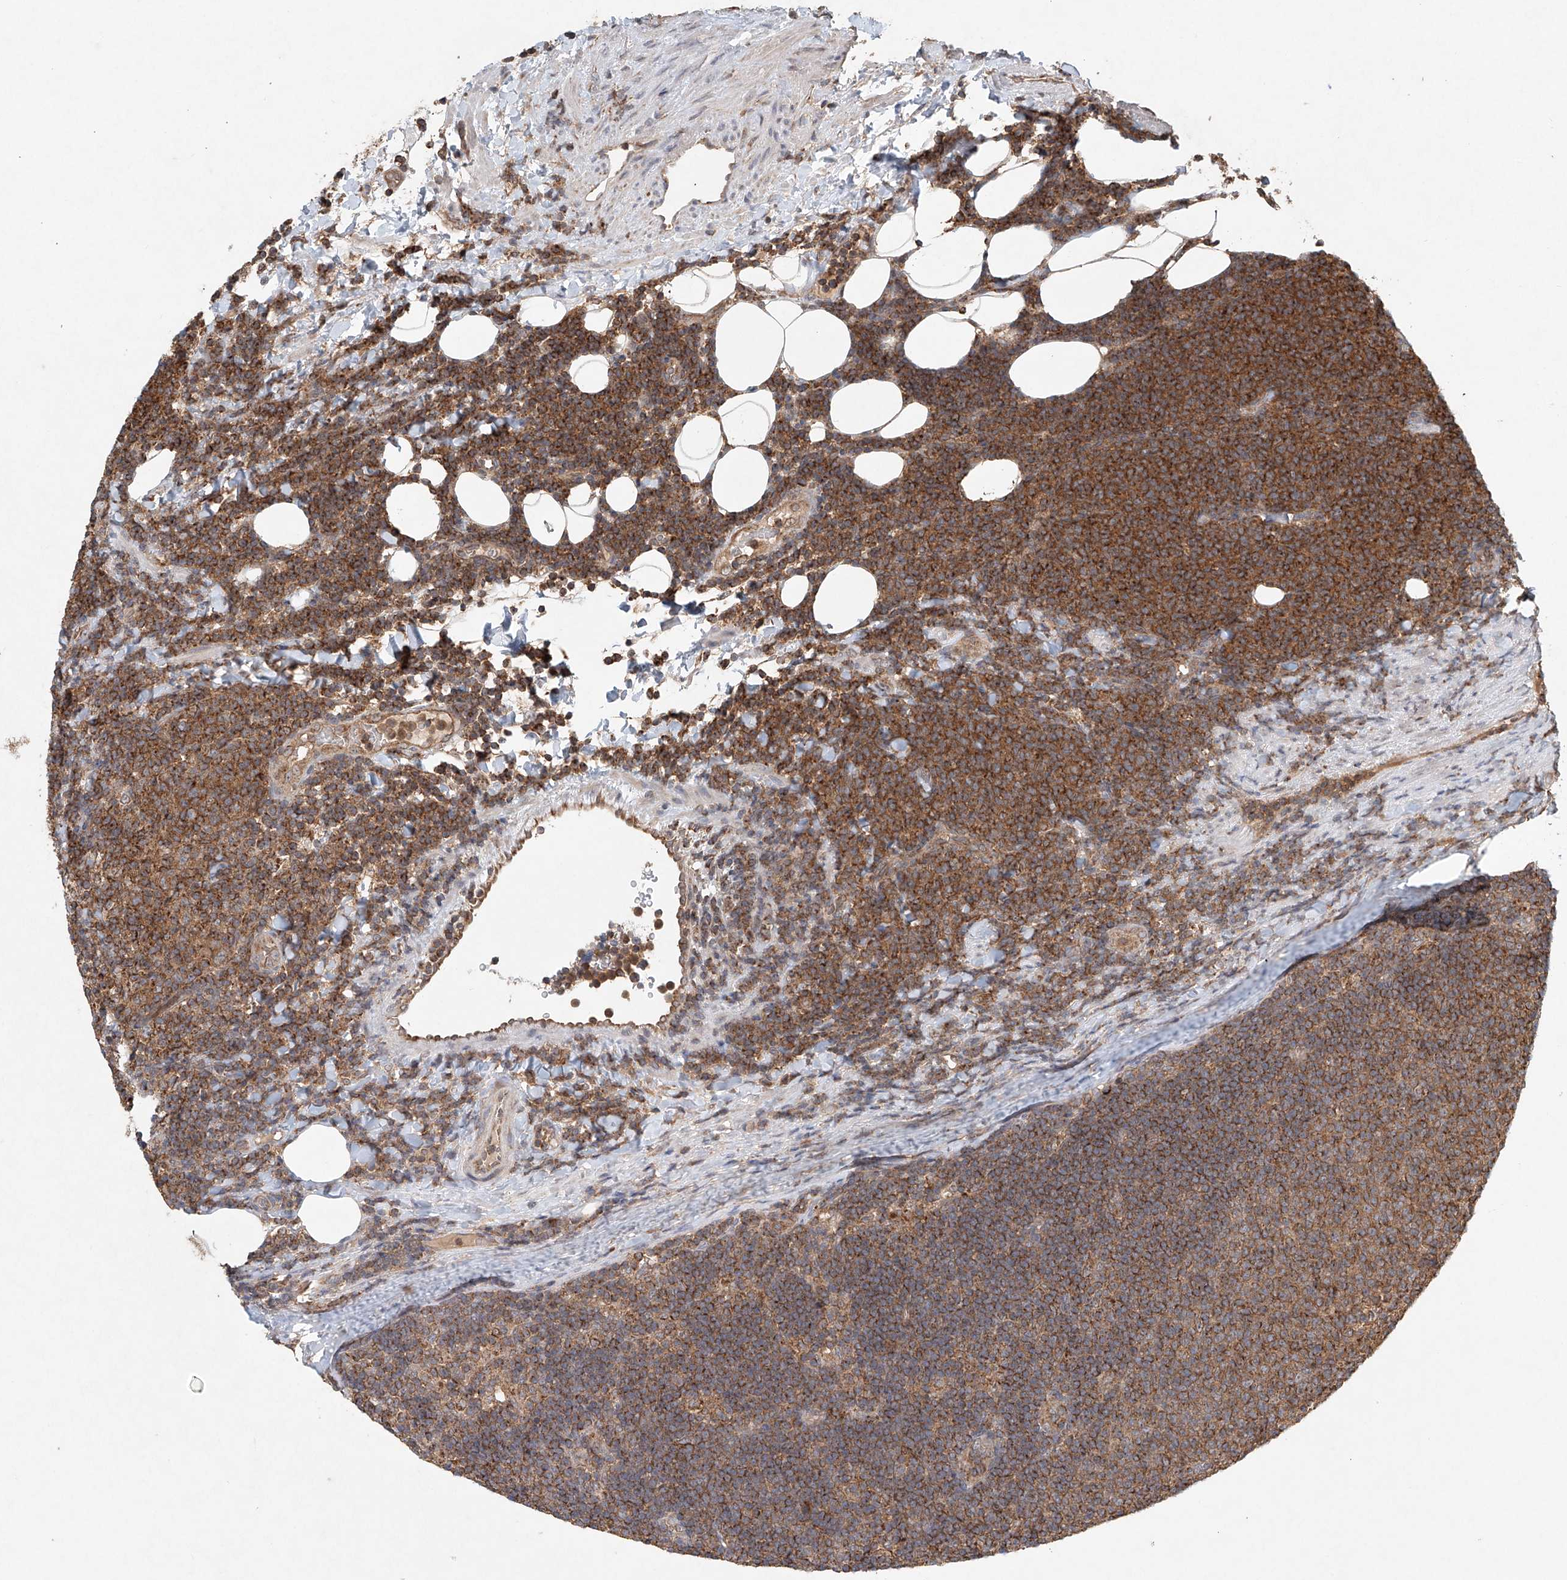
{"staining": {"intensity": "moderate", "quantity": ">75%", "location": "cytoplasmic/membranous"}, "tissue": "lymphoma", "cell_type": "Tumor cells", "image_type": "cancer", "snomed": [{"axis": "morphology", "description": "Malignant lymphoma, non-Hodgkin's type, Low grade"}, {"axis": "topography", "description": "Lymph node"}], "caption": "High-power microscopy captured an immunohistochemistry image of lymphoma, revealing moderate cytoplasmic/membranous positivity in approximately >75% of tumor cells.", "gene": "DCAF11", "patient": {"sex": "male", "age": 66}}